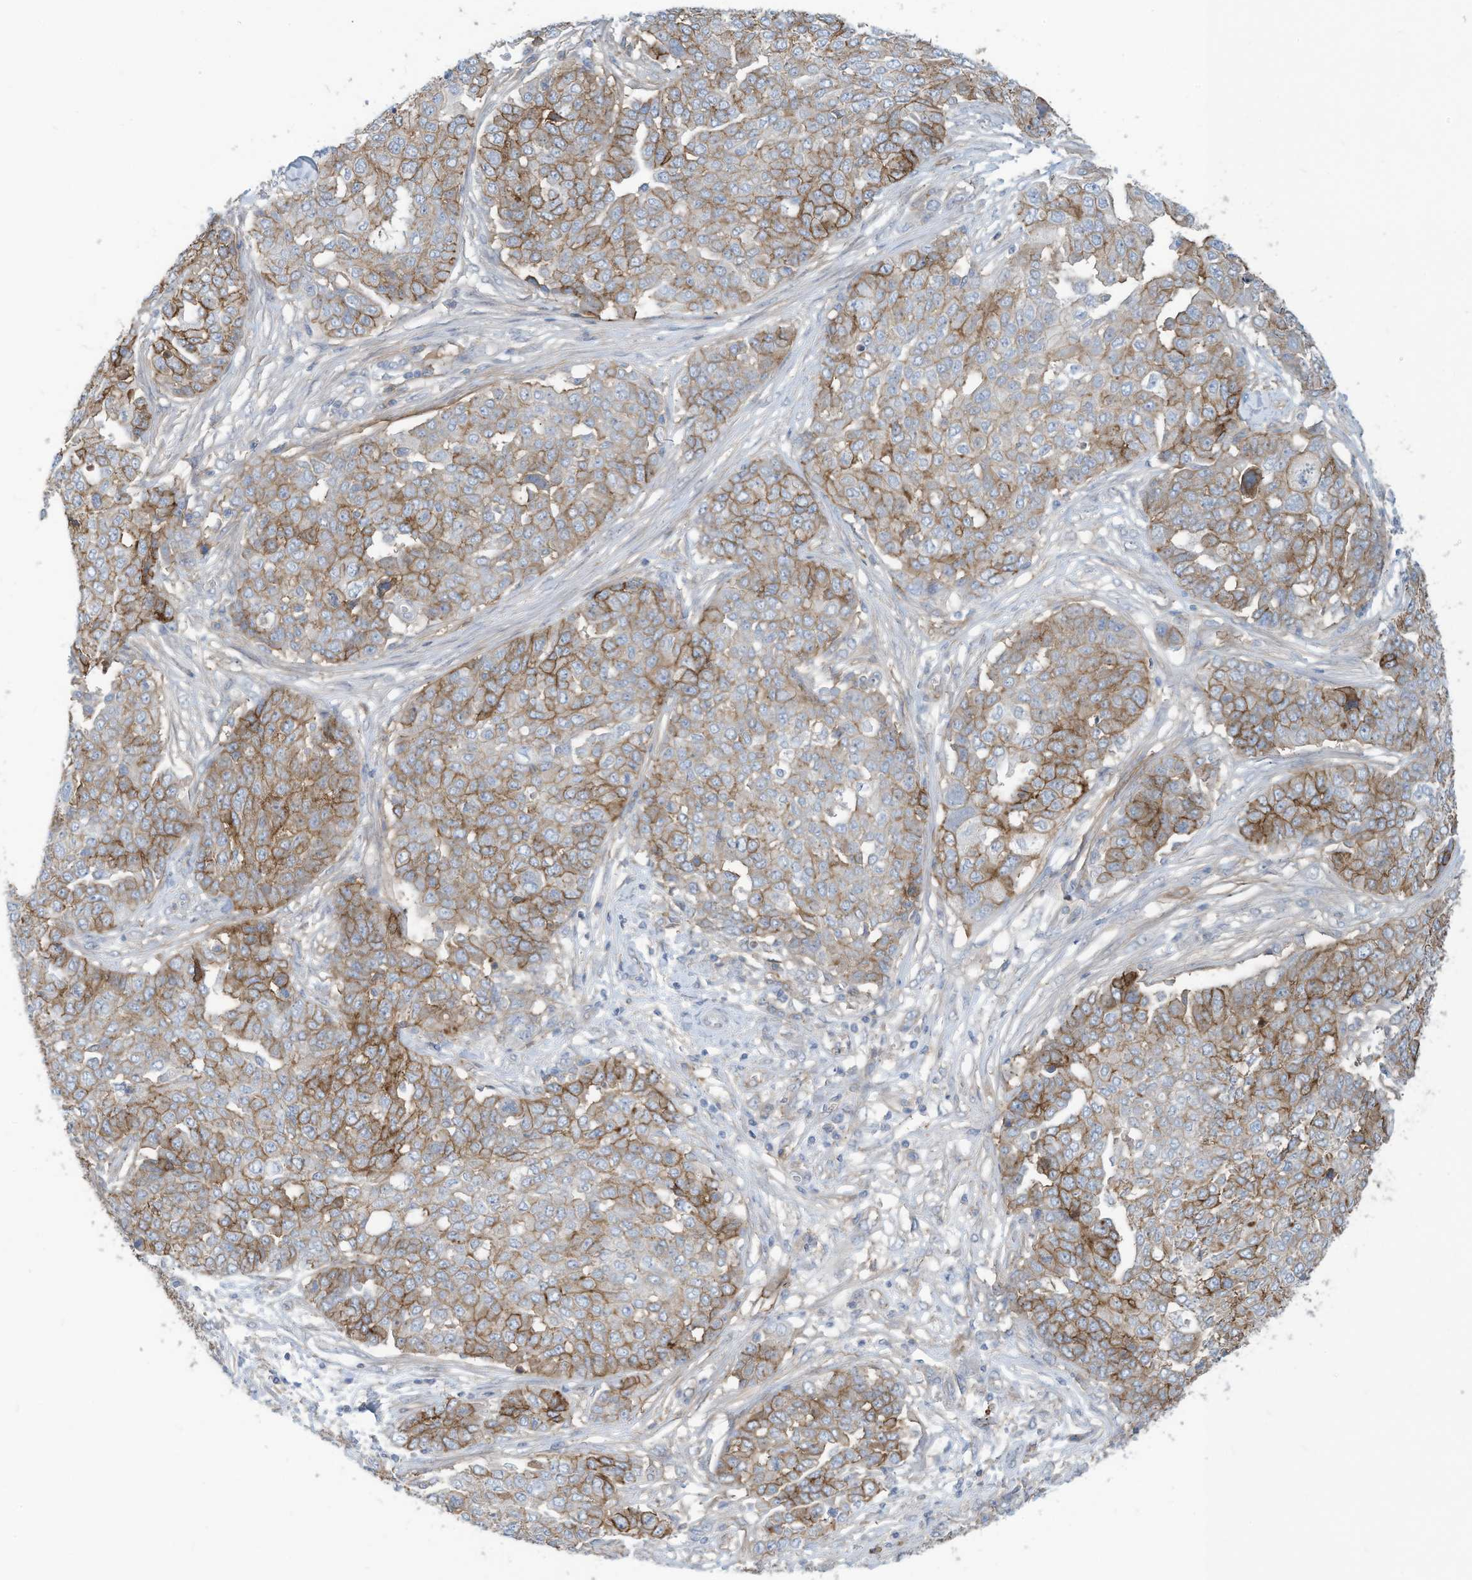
{"staining": {"intensity": "moderate", "quantity": ">75%", "location": "cytoplasmic/membranous"}, "tissue": "ovarian cancer", "cell_type": "Tumor cells", "image_type": "cancer", "snomed": [{"axis": "morphology", "description": "Cystadenocarcinoma, serous, NOS"}, {"axis": "topography", "description": "Soft tissue"}, {"axis": "topography", "description": "Ovary"}], "caption": "High-power microscopy captured an immunohistochemistry (IHC) photomicrograph of serous cystadenocarcinoma (ovarian), revealing moderate cytoplasmic/membranous expression in approximately >75% of tumor cells. (Stains: DAB in brown, nuclei in blue, Microscopy: brightfield microscopy at high magnification).", "gene": "SLC1A5", "patient": {"sex": "female", "age": 57}}